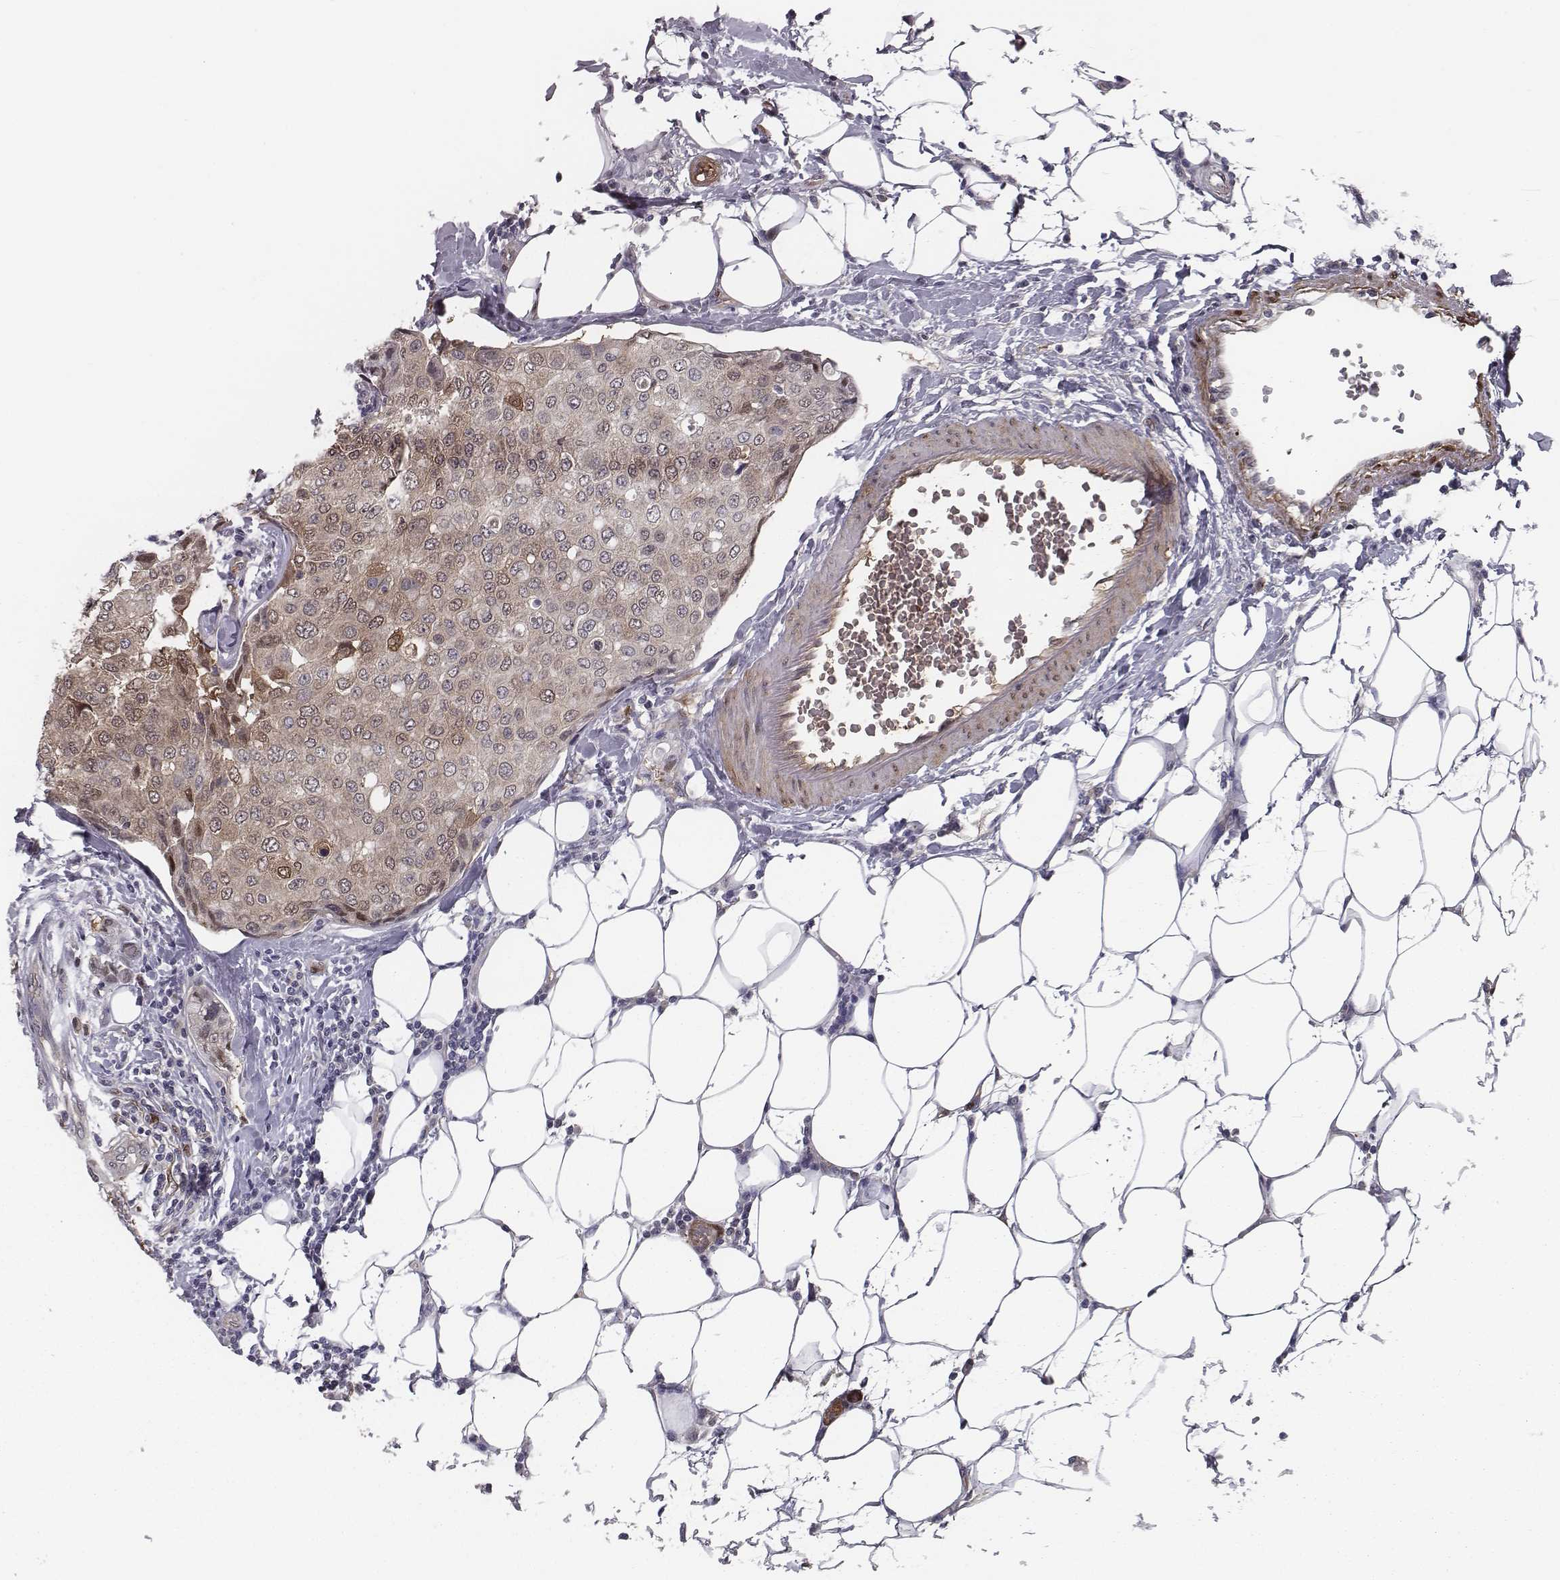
{"staining": {"intensity": "moderate", "quantity": ">75%", "location": "cytoplasmic/membranous"}, "tissue": "breast cancer", "cell_type": "Tumor cells", "image_type": "cancer", "snomed": [{"axis": "morphology", "description": "Duct carcinoma"}, {"axis": "topography", "description": "Breast"}], "caption": "Brown immunohistochemical staining in infiltrating ductal carcinoma (breast) shows moderate cytoplasmic/membranous expression in approximately >75% of tumor cells.", "gene": "ISYNA1", "patient": {"sex": "female", "age": 27}}